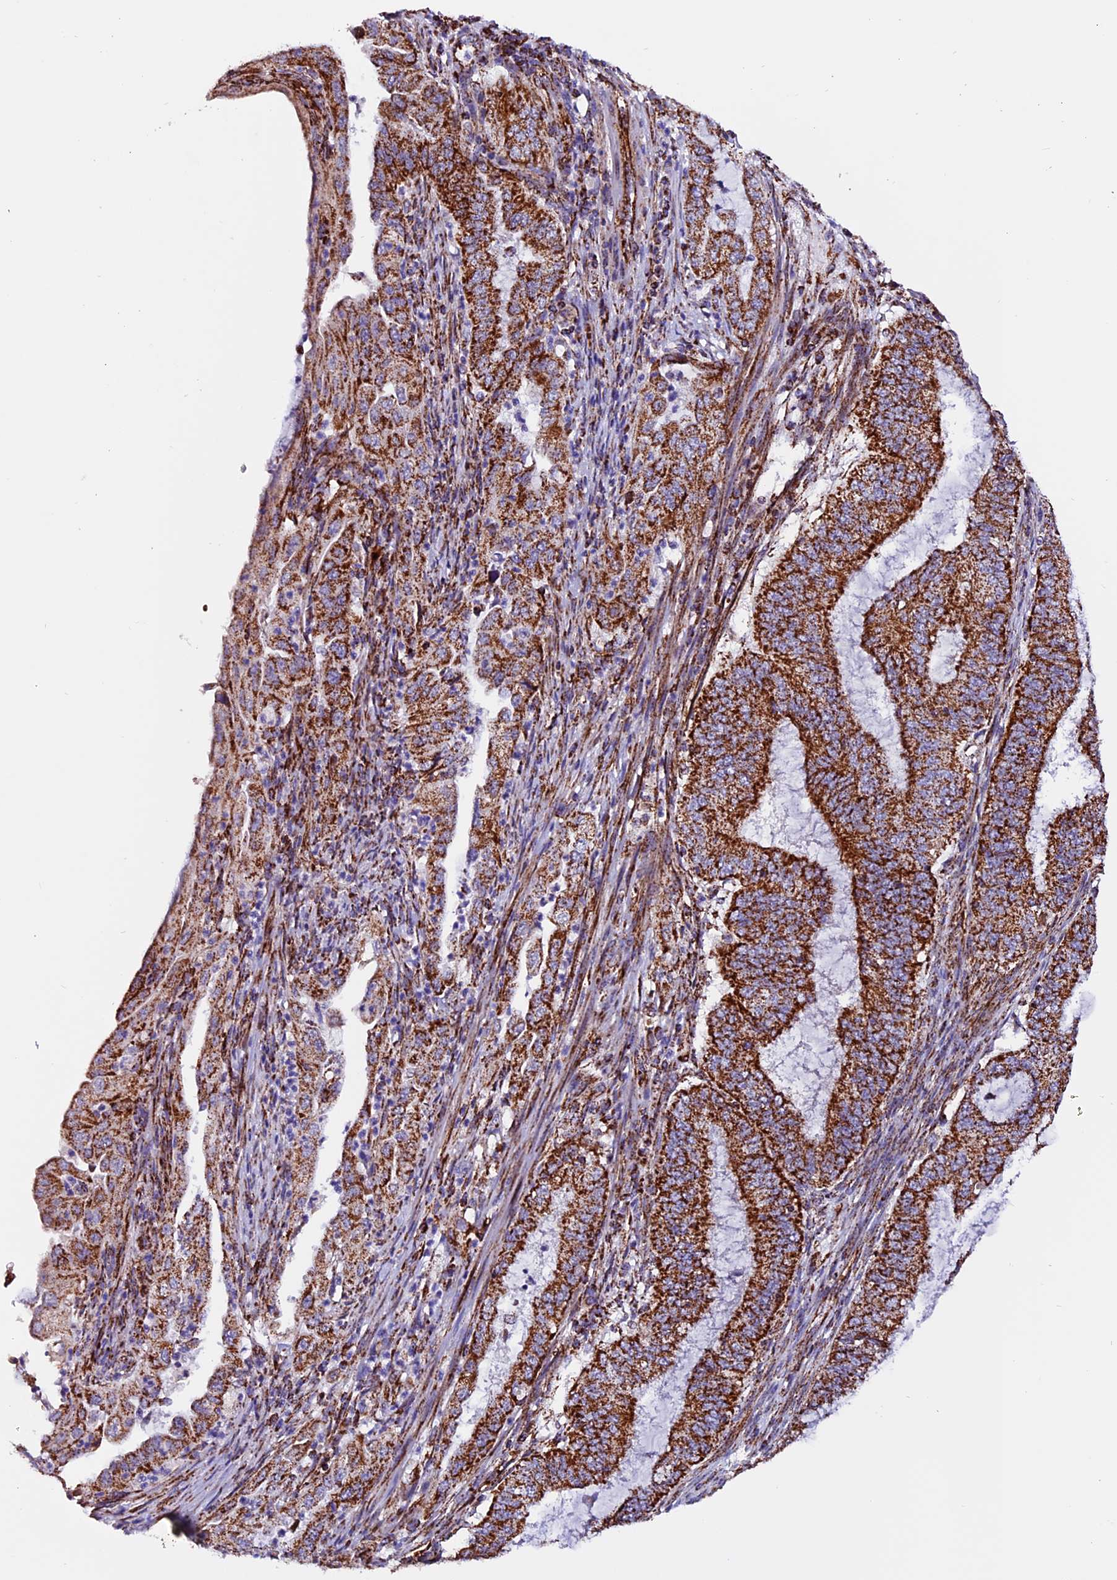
{"staining": {"intensity": "strong", "quantity": ">75%", "location": "cytoplasmic/membranous"}, "tissue": "endometrial cancer", "cell_type": "Tumor cells", "image_type": "cancer", "snomed": [{"axis": "morphology", "description": "Adenocarcinoma, NOS"}, {"axis": "topography", "description": "Endometrium"}], "caption": "DAB immunohistochemical staining of endometrial cancer exhibits strong cytoplasmic/membranous protein positivity in about >75% of tumor cells. The staining was performed using DAB, with brown indicating positive protein expression. Nuclei are stained blue with hematoxylin.", "gene": "CX3CL1", "patient": {"sex": "female", "age": 51}}